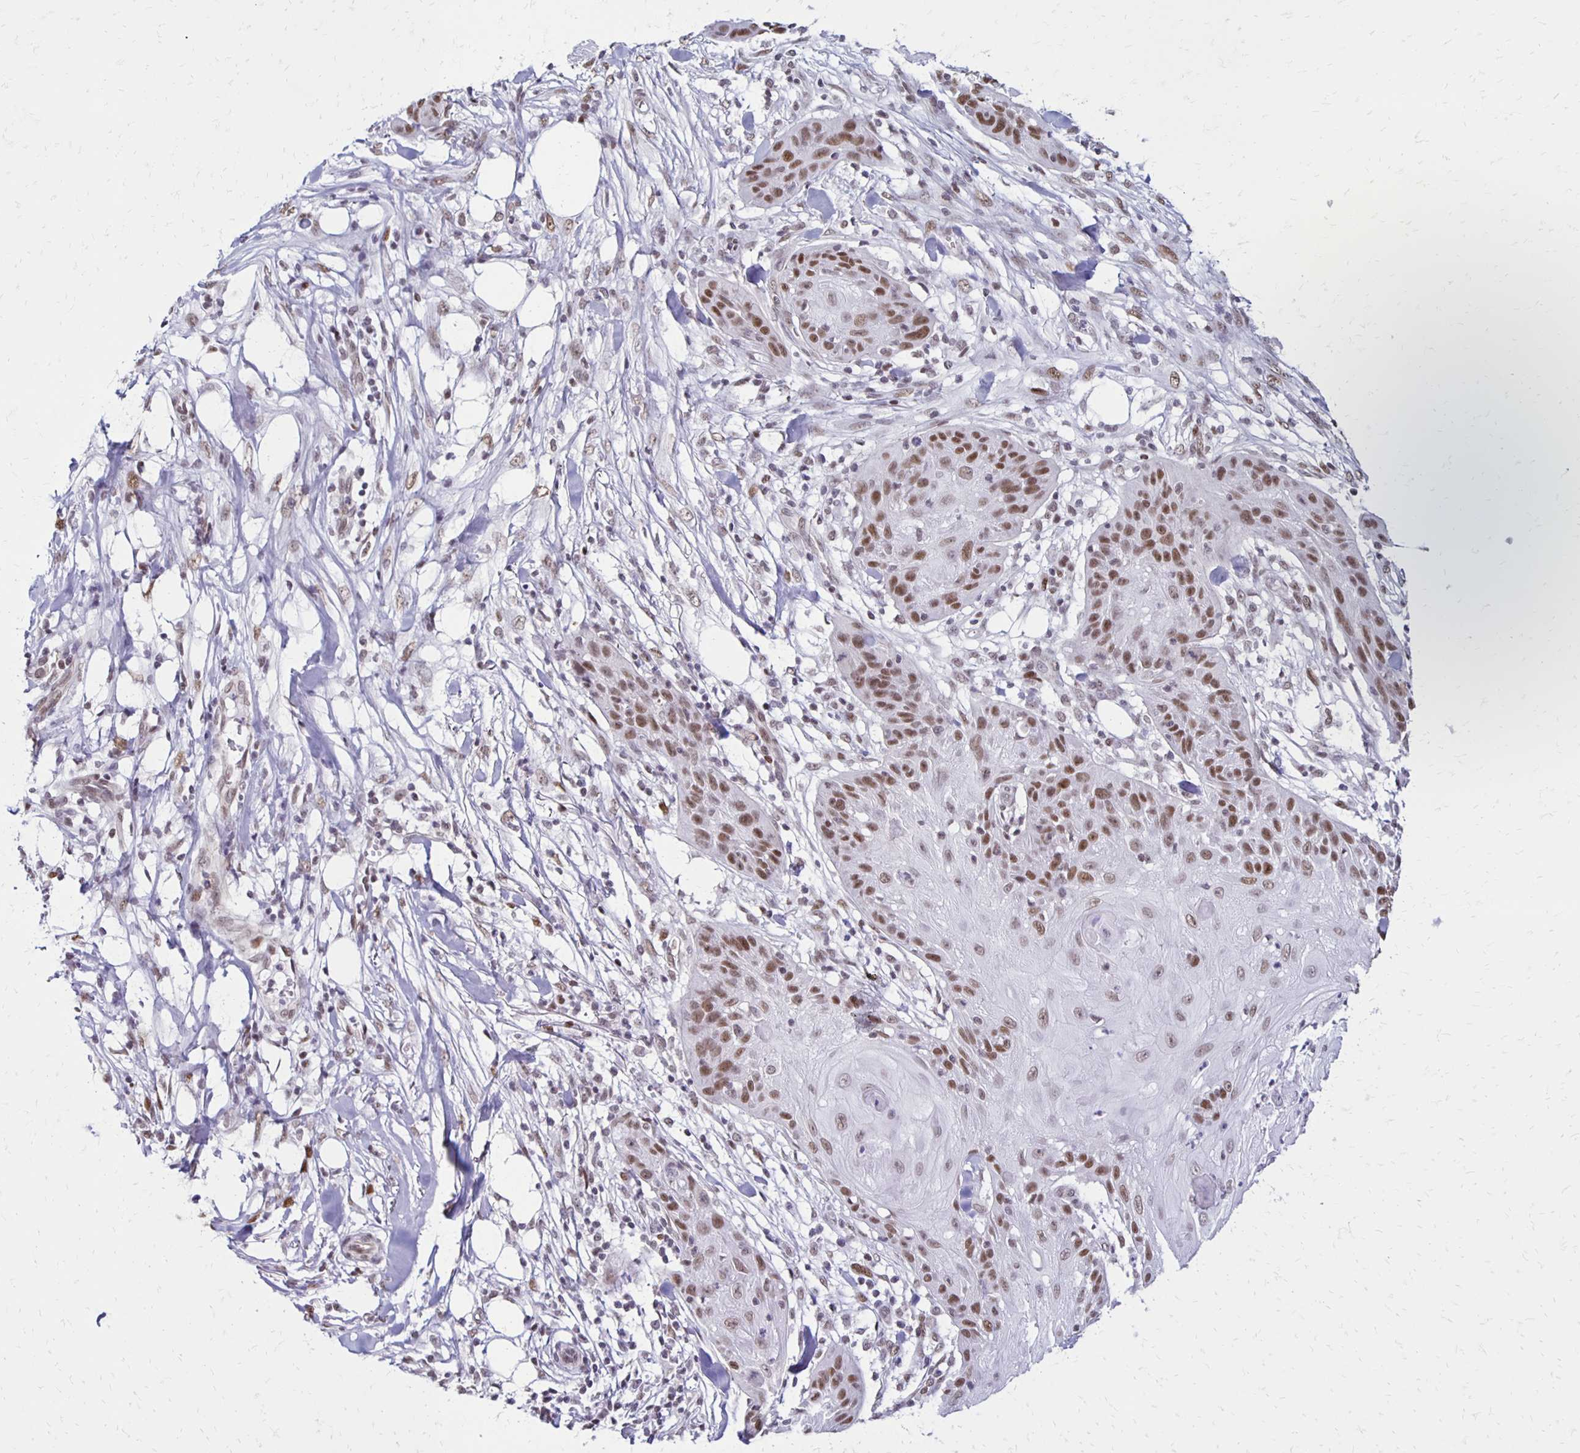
{"staining": {"intensity": "moderate", "quantity": ">75%", "location": "nuclear"}, "tissue": "skin cancer", "cell_type": "Tumor cells", "image_type": "cancer", "snomed": [{"axis": "morphology", "description": "Squamous cell carcinoma, NOS"}, {"axis": "topography", "description": "Skin"}], "caption": "IHC of human squamous cell carcinoma (skin) reveals medium levels of moderate nuclear positivity in approximately >75% of tumor cells. The staining was performed using DAB (3,3'-diaminobenzidine) to visualize the protein expression in brown, while the nuclei were stained in blue with hematoxylin (Magnification: 20x).", "gene": "DDB2", "patient": {"sex": "female", "age": 88}}